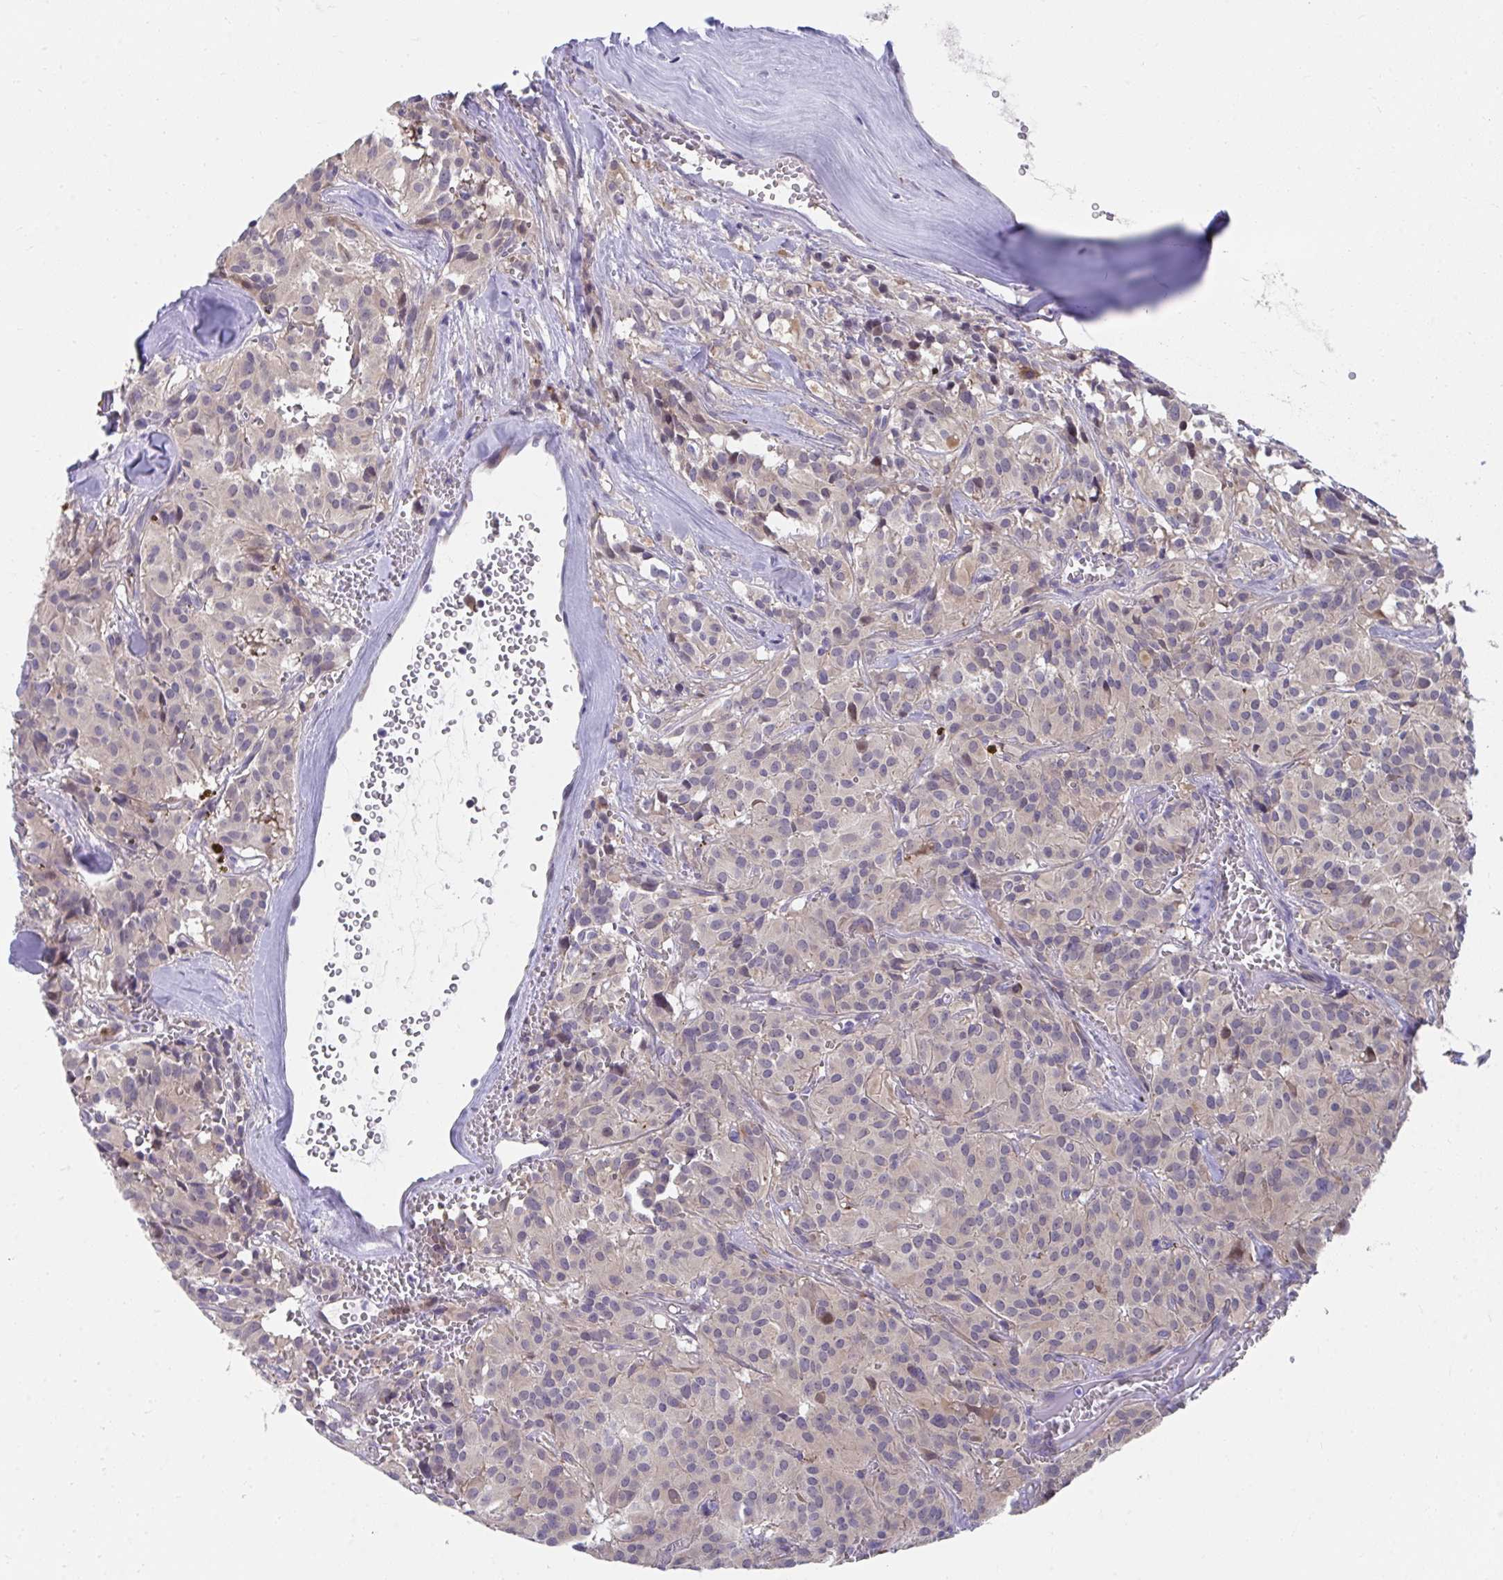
{"staining": {"intensity": "negative", "quantity": "none", "location": "none"}, "tissue": "glioma", "cell_type": "Tumor cells", "image_type": "cancer", "snomed": [{"axis": "morphology", "description": "Glioma, malignant, Low grade"}, {"axis": "topography", "description": "Brain"}], "caption": "Tumor cells are negative for protein expression in human malignant glioma (low-grade).", "gene": "SLAMF7", "patient": {"sex": "male", "age": 42}}